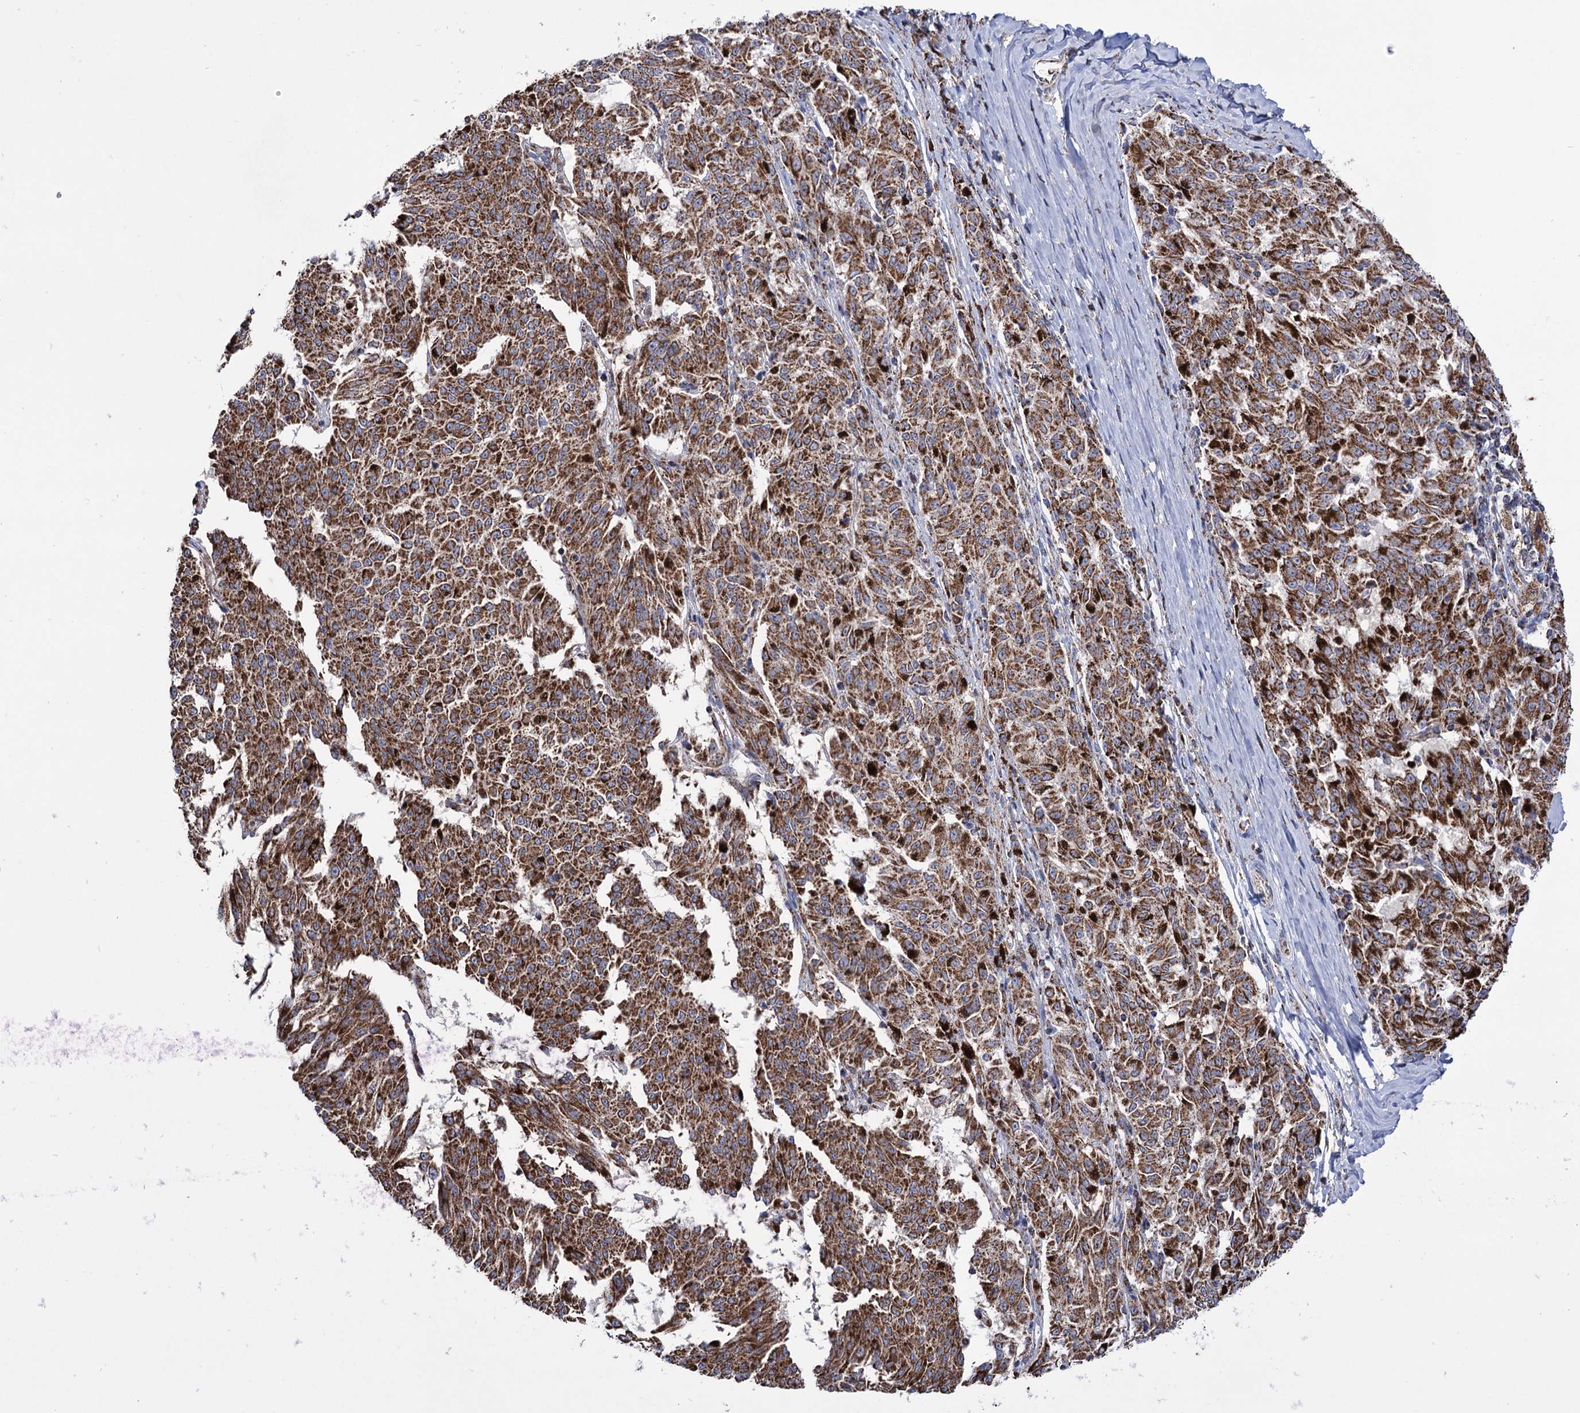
{"staining": {"intensity": "strong", "quantity": ">75%", "location": "cytoplasmic/membranous"}, "tissue": "melanoma", "cell_type": "Tumor cells", "image_type": "cancer", "snomed": [{"axis": "morphology", "description": "Malignant melanoma, NOS"}, {"axis": "topography", "description": "Skin"}], "caption": "Immunohistochemical staining of human melanoma reveals strong cytoplasmic/membranous protein expression in about >75% of tumor cells.", "gene": "ABHD10", "patient": {"sex": "female", "age": 72}}